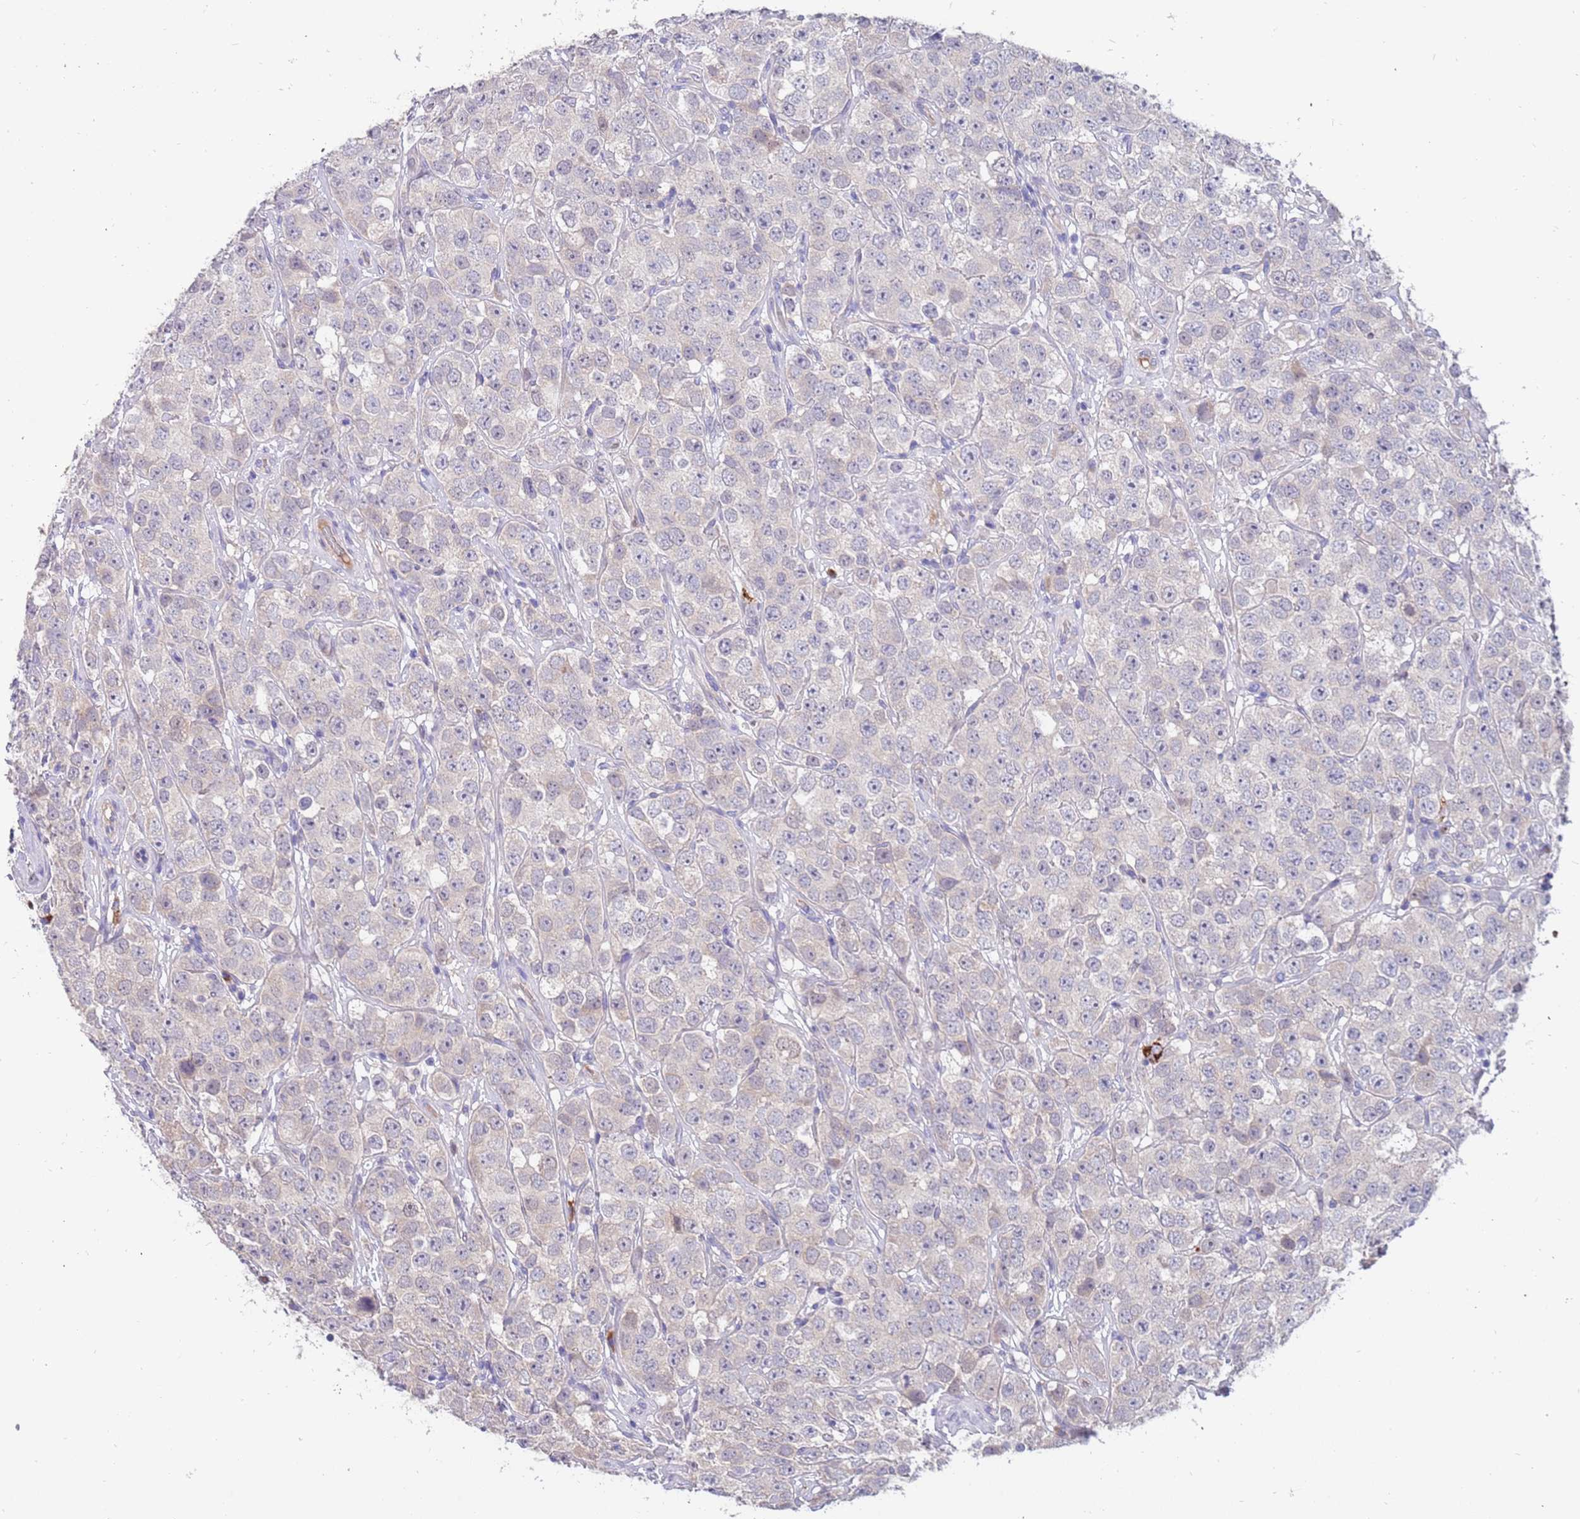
{"staining": {"intensity": "negative", "quantity": "none", "location": "none"}, "tissue": "testis cancer", "cell_type": "Tumor cells", "image_type": "cancer", "snomed": [{"axis": "morphology", "description": "Seminoma, NOS"}, {"axis": "topography", "description": "Testis"}], "caption": "Testis cancer was stained to show a protein in brown. There is no significant staining in tumor cells.", "gene": "ZNF746", "patient": {"sex": "male", "age": 28}}